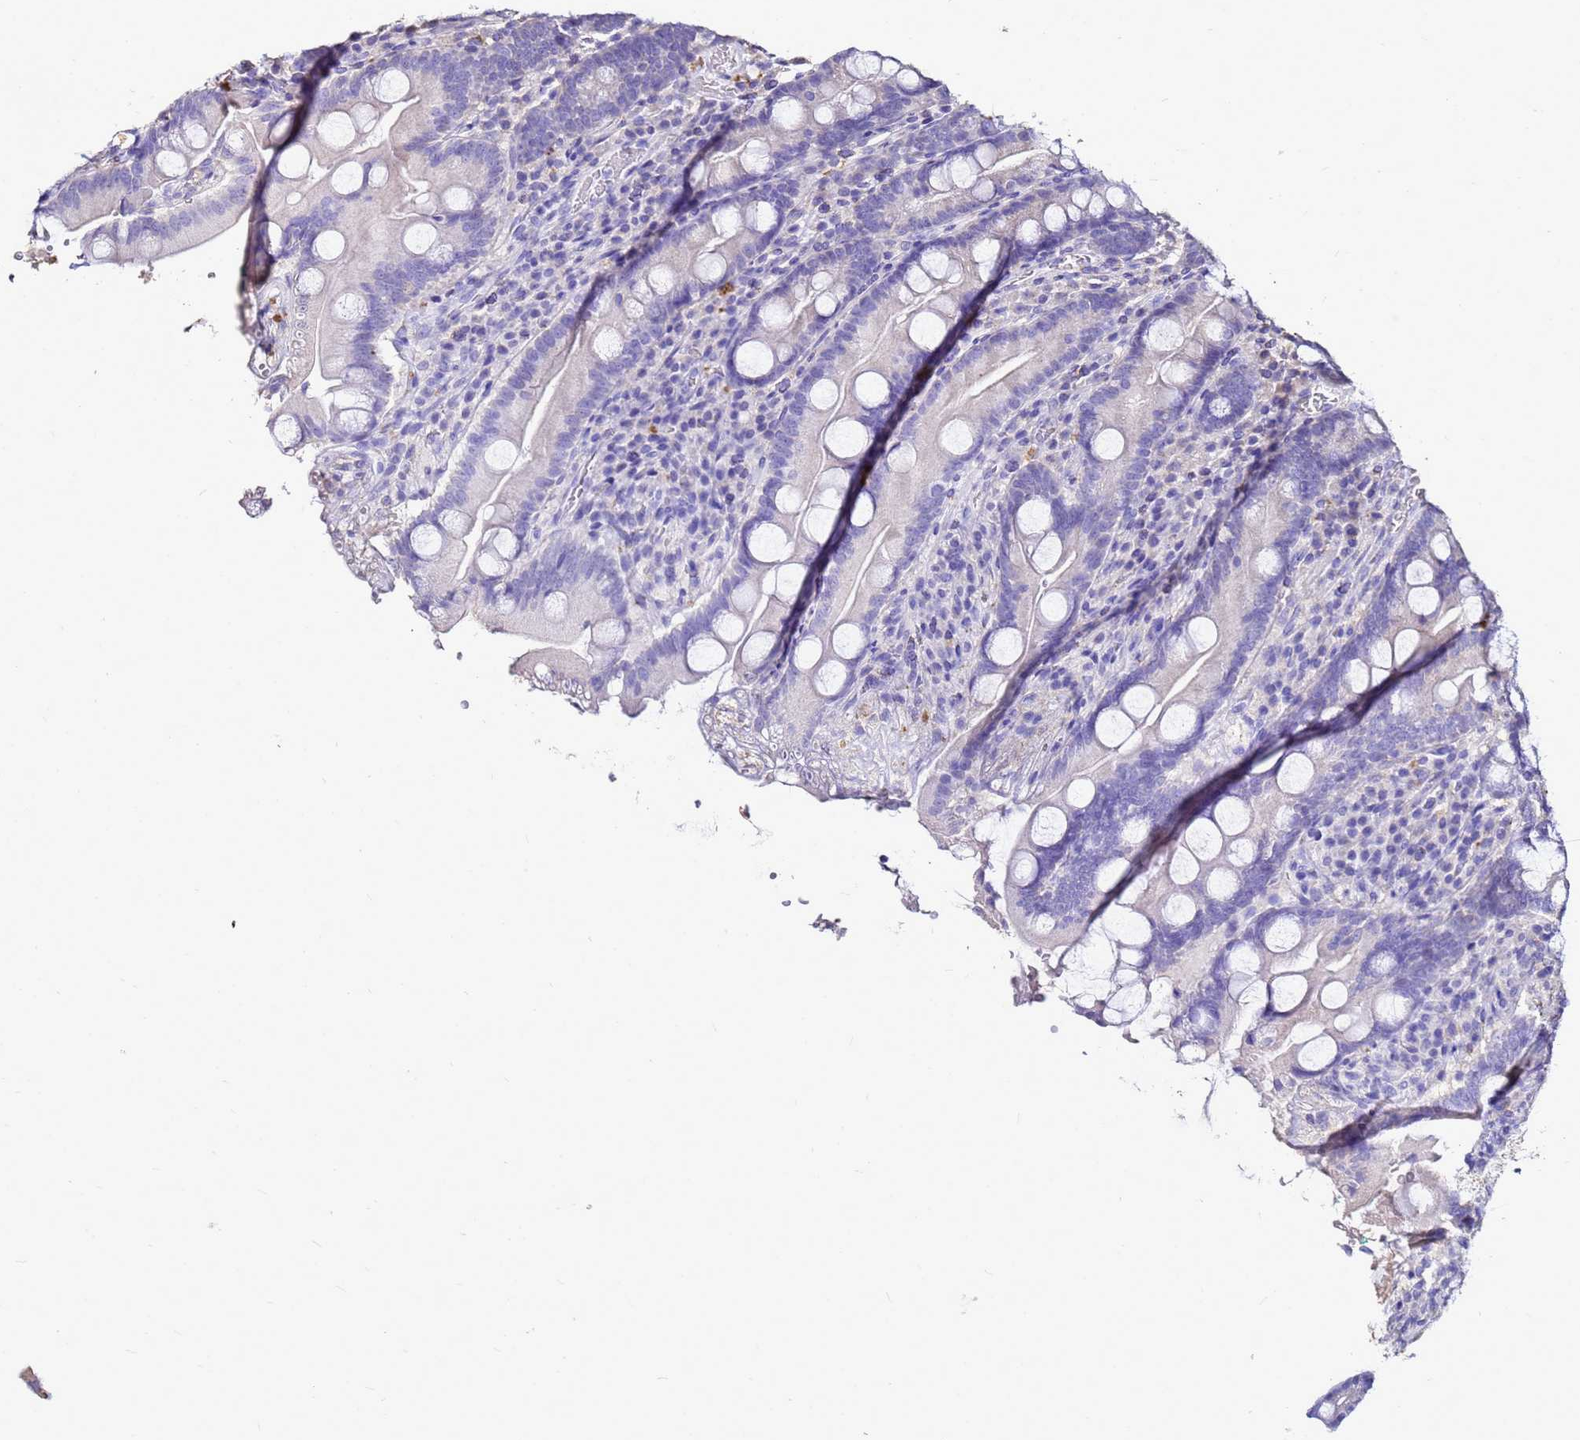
{"staining": {"intensity": "negative", "quantity": "none", "location": "none"}, "tissue": "duodenum", "cell_type": "Glandular cells", "image_type": "normal", "snomed": [{"axis": "morphology", "description": "Normal tissue, NOS"}, {"axis": "topography", "description": "Duodenum"}], "caption": "The micrograph displays no staining of glandular cells in unremarkable duodenum.", "gene": "S100A2", "patient": {"sex": "male", "age": 35}}